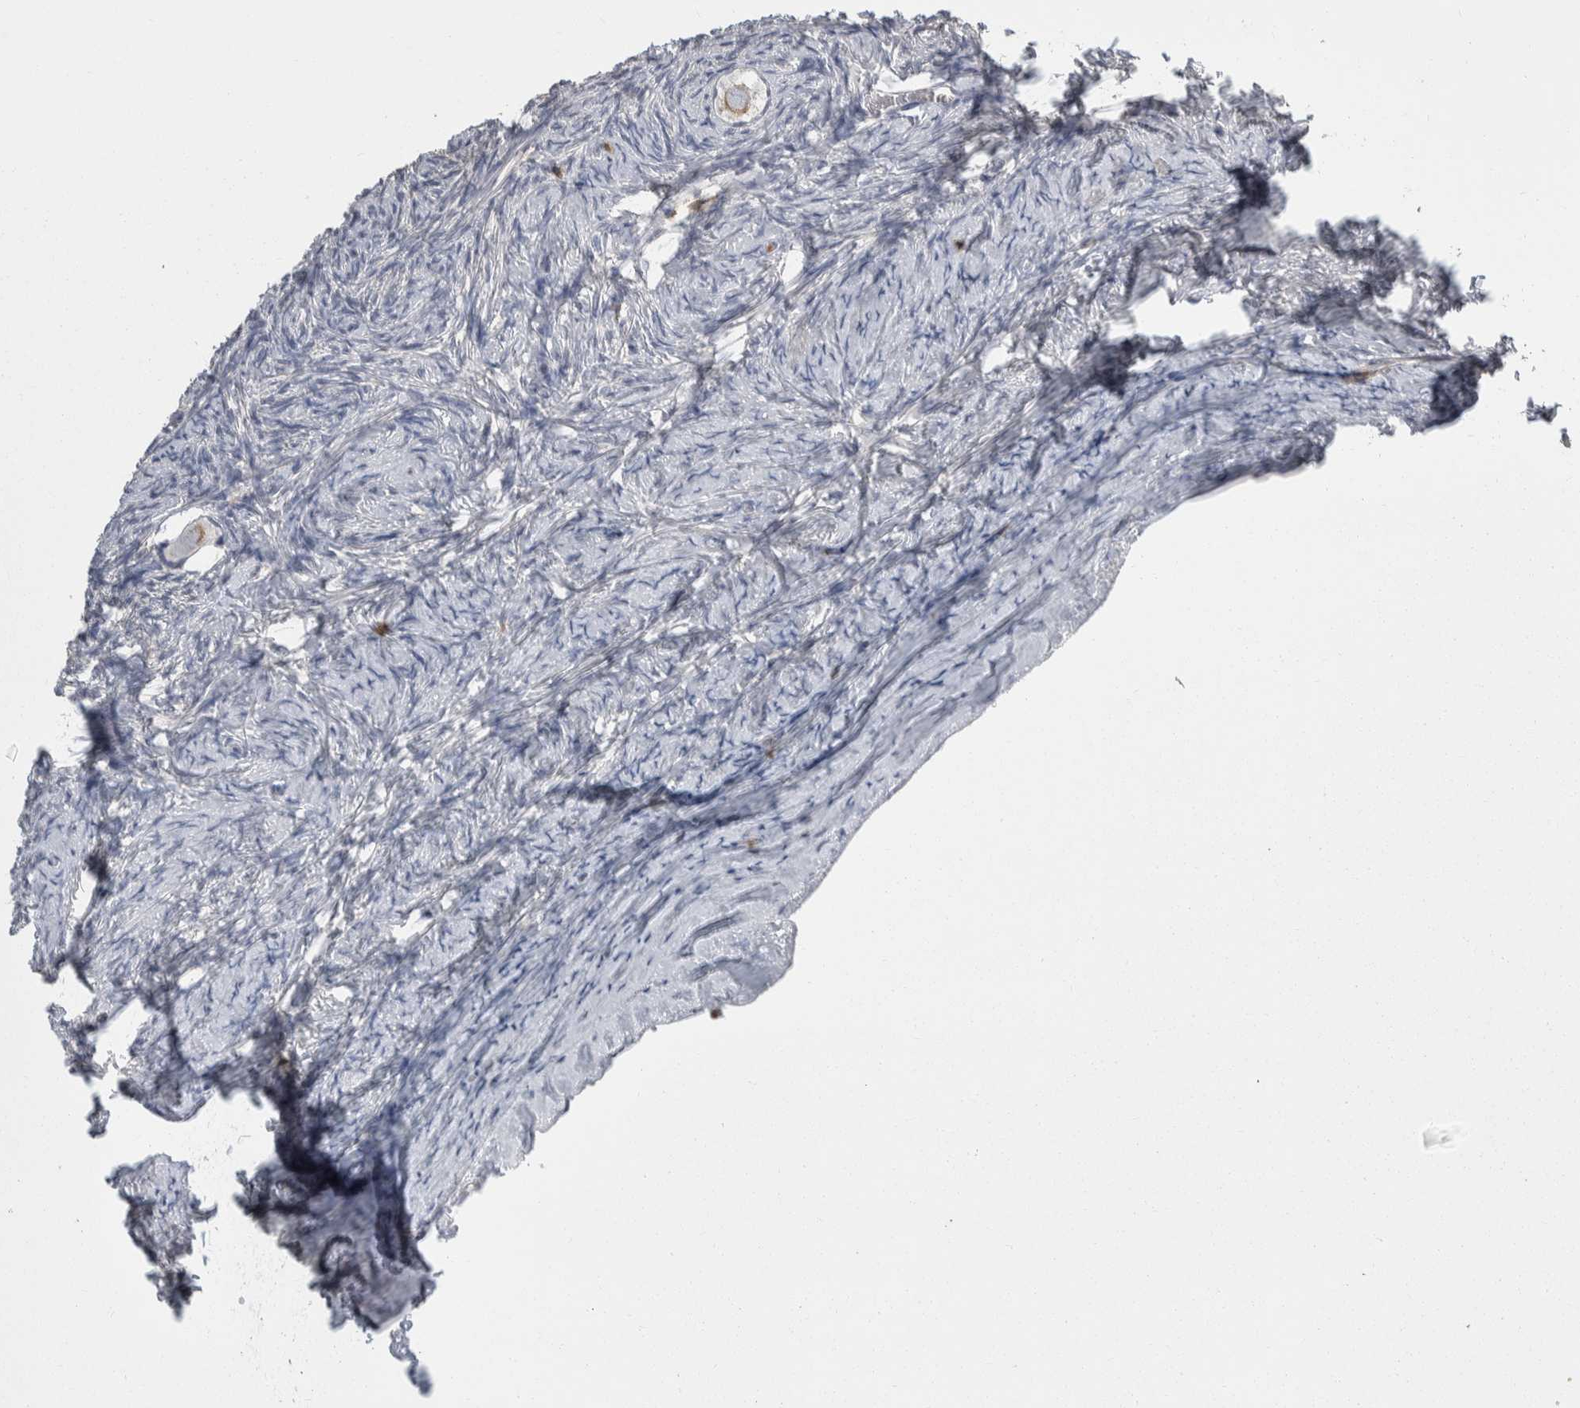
{"staining": {"intensity": "weak", "quantity": "25%-75%", "location": "cytoplasmic/membranous"}, "tissue": "ovary", "cell_type": "Follicle cells", "image_type": "normal", "snomed": [{"axis": "morphology", "description": "Normal tissue, NOS"}, {"axis": "topography", "description": "Ovary"}], "caption": "This photomicrograph shows immunohistochemistry (IHC) staining of benign ovary, with low weak cytoplasmic/membranous expression in about 25%-75% of follicle cells.", "gene": "CEP295NL", "patient": {"sex": "female", "age": 27}}